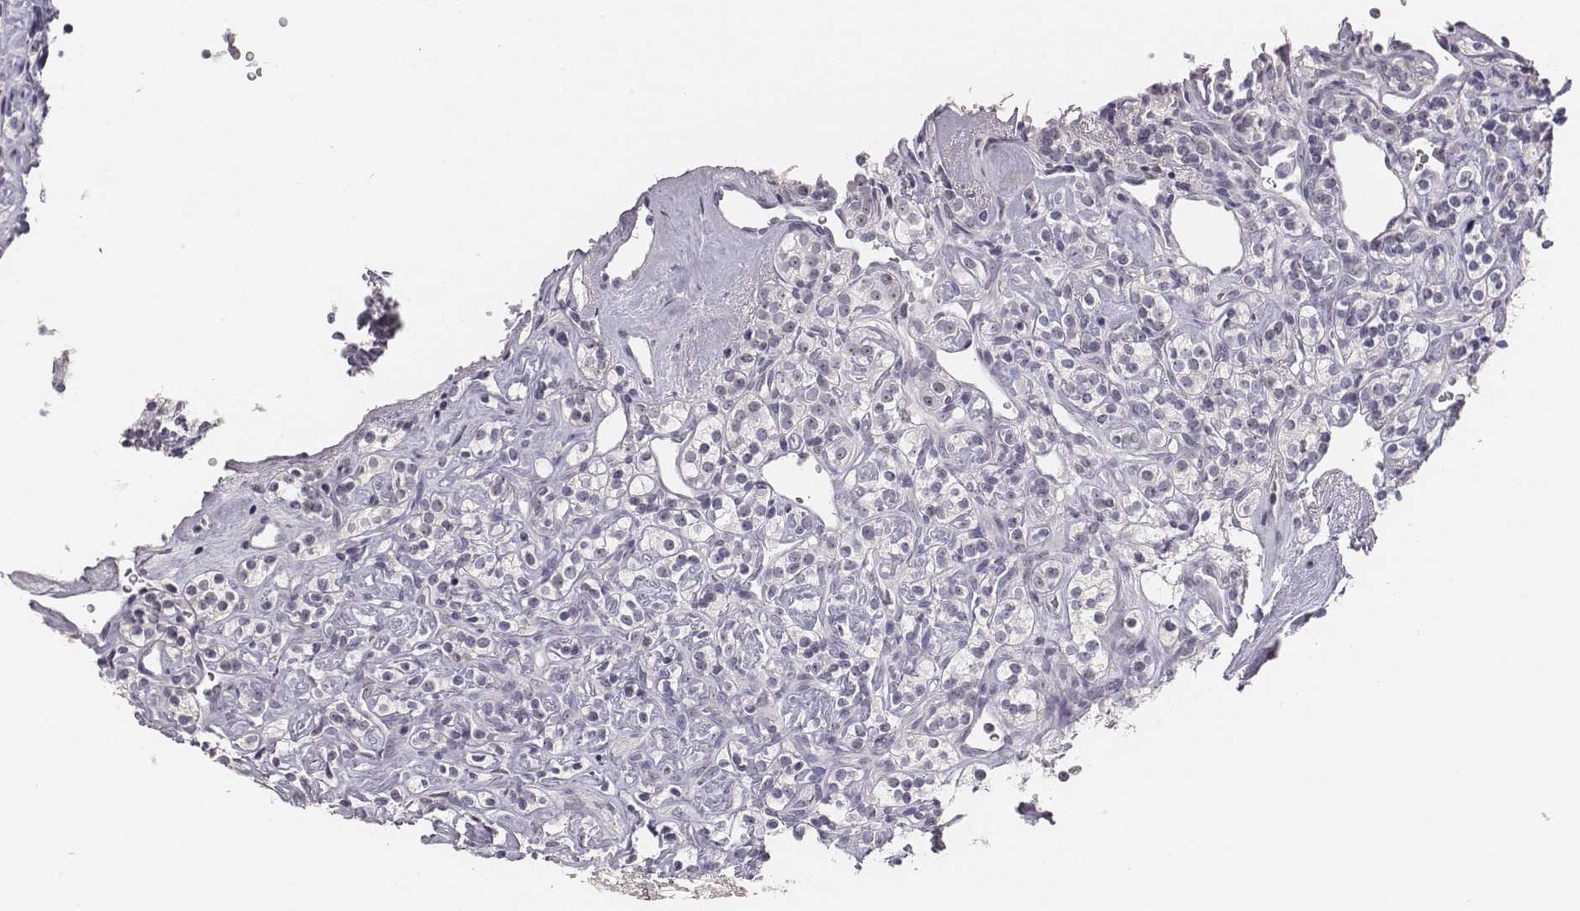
{"staining": {"intensity": "strong", "quantity": "25%-75%", "location": "nuclear"}, "tissue": "renal cancer", "cell_type": "Tumor cells", "image_type": "cancer", "snomed": [{"axis": "morphology", "description": "Adenocarcinoma, NOS"}, {"axis": "topography", "description": "Kidney"}], "caption": "Renal adenocarcinoma stained with a protein marker shows strong staining in tumor cells.", "gene": "NIFK", "patient": {"sex": "male", "age": 77}}